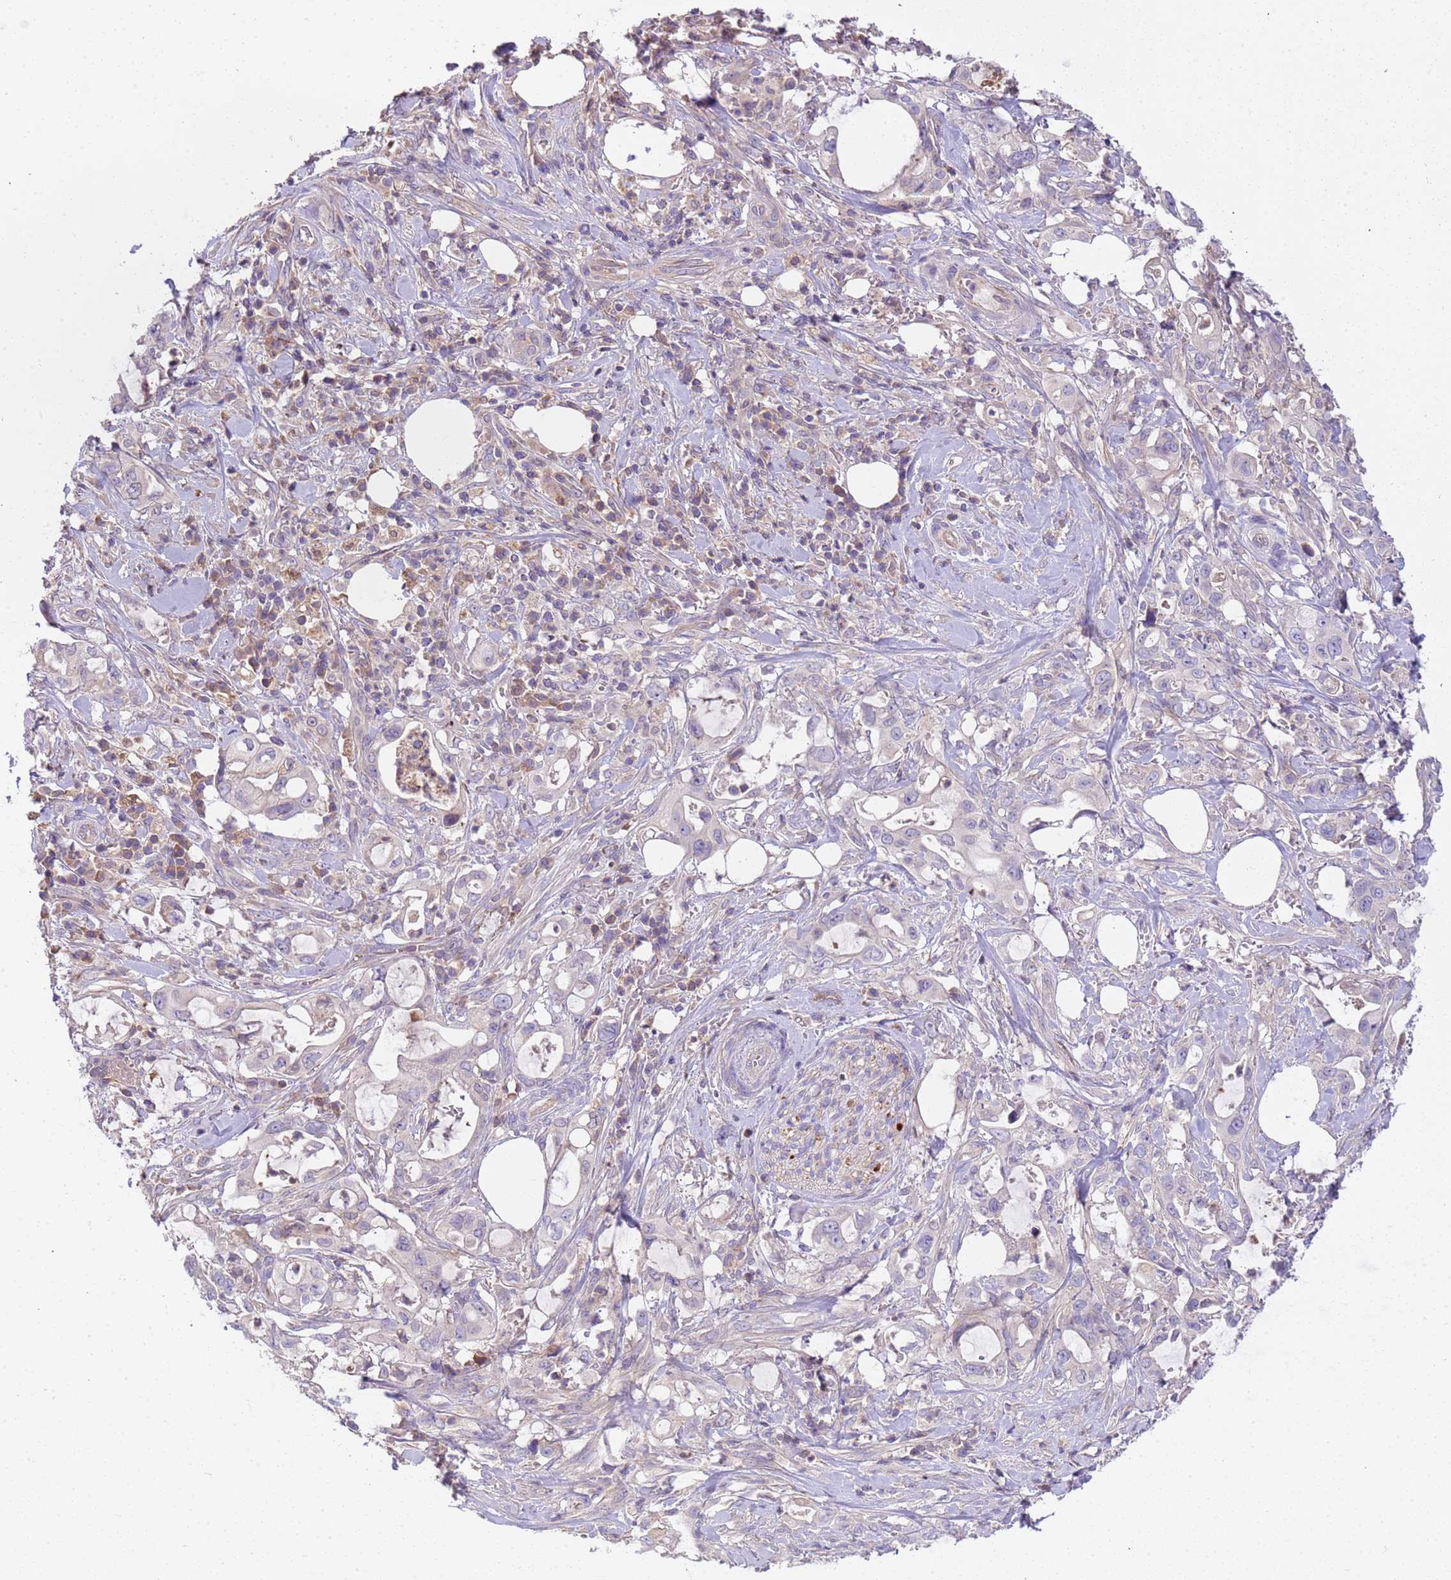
{"staining": {"intensity": "negative", "quantity": "none", "location": "none"}, "tissue": "pancreatic cancer", "cell_type": "Tumor cells", "image_type": "cancer", "snomed": [{"axis": "morphology", "description": "Adenocarcinoma, NOS"}, {"axis": "topography", "description": "Pancreas"}], "caption": "Tumor cells are negative for brown protein staining in adenocarcinoma (pancreatic).", "gene": "PLCXD3", "patient": {"sex": "female", "age": 61}}